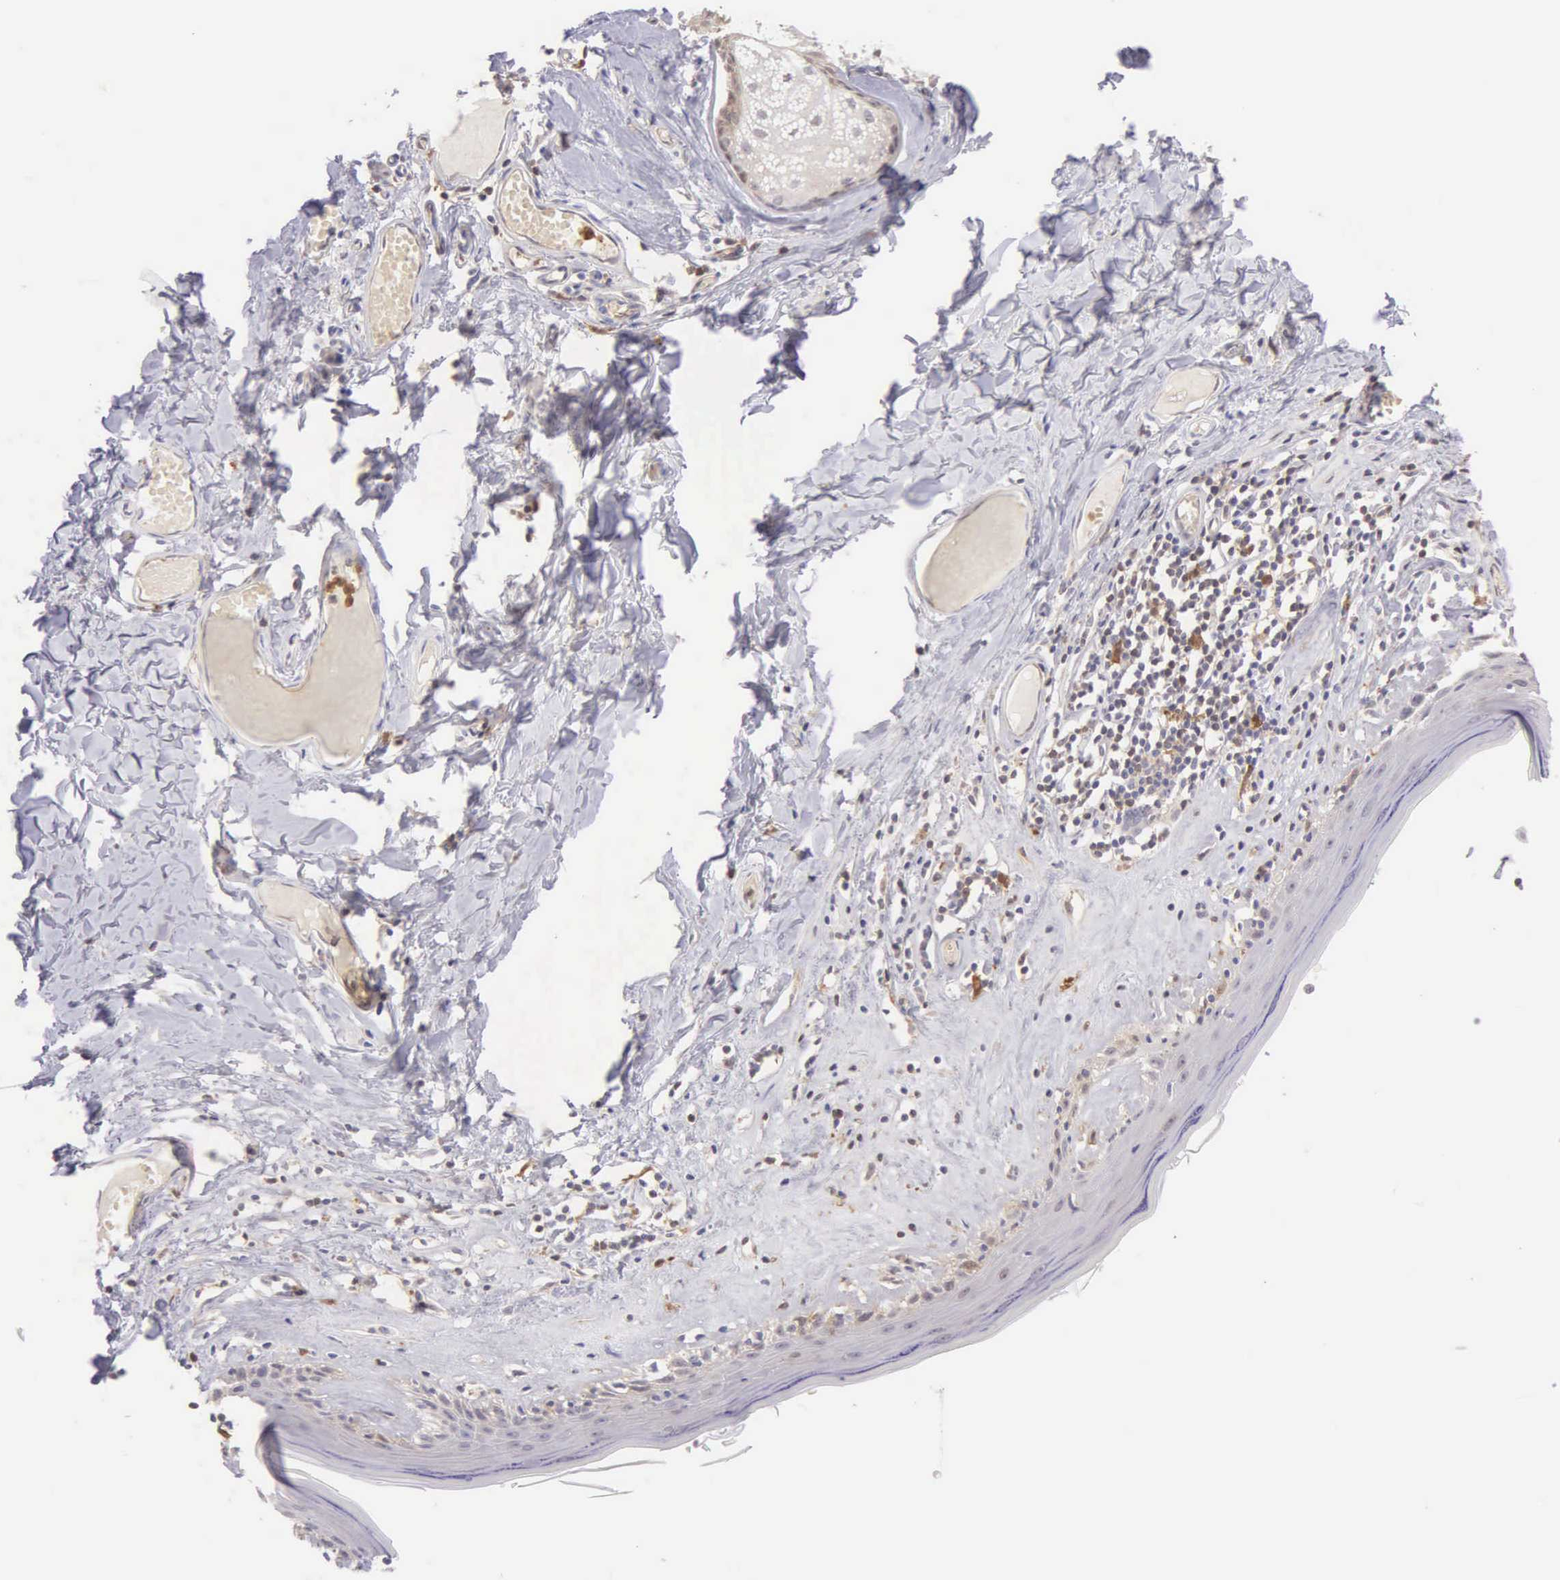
{"staining": {"intensity": "weak", "quantity": "<25%", "location": "cytoplasmic/membranous"}, "tissue": "skin", "cell_type": "Epidermal cells", "image_type": "normal", "snomed": [{"axis": "morphology", "description": "Normal tissue, NOS"}, {"axis": "topography", "description": "Vascular tissue"}, {"axis": "topography", "description": "Vulva"}, {"axis": "topography", "description": "Peripheral nerve tissue"}], "caption": "This is a photomicrograph of IHC staining of normal skin, which shows no expression in epidermal cells.", "gene": "BID", "patient": {"sex": "female", "age": 86}}